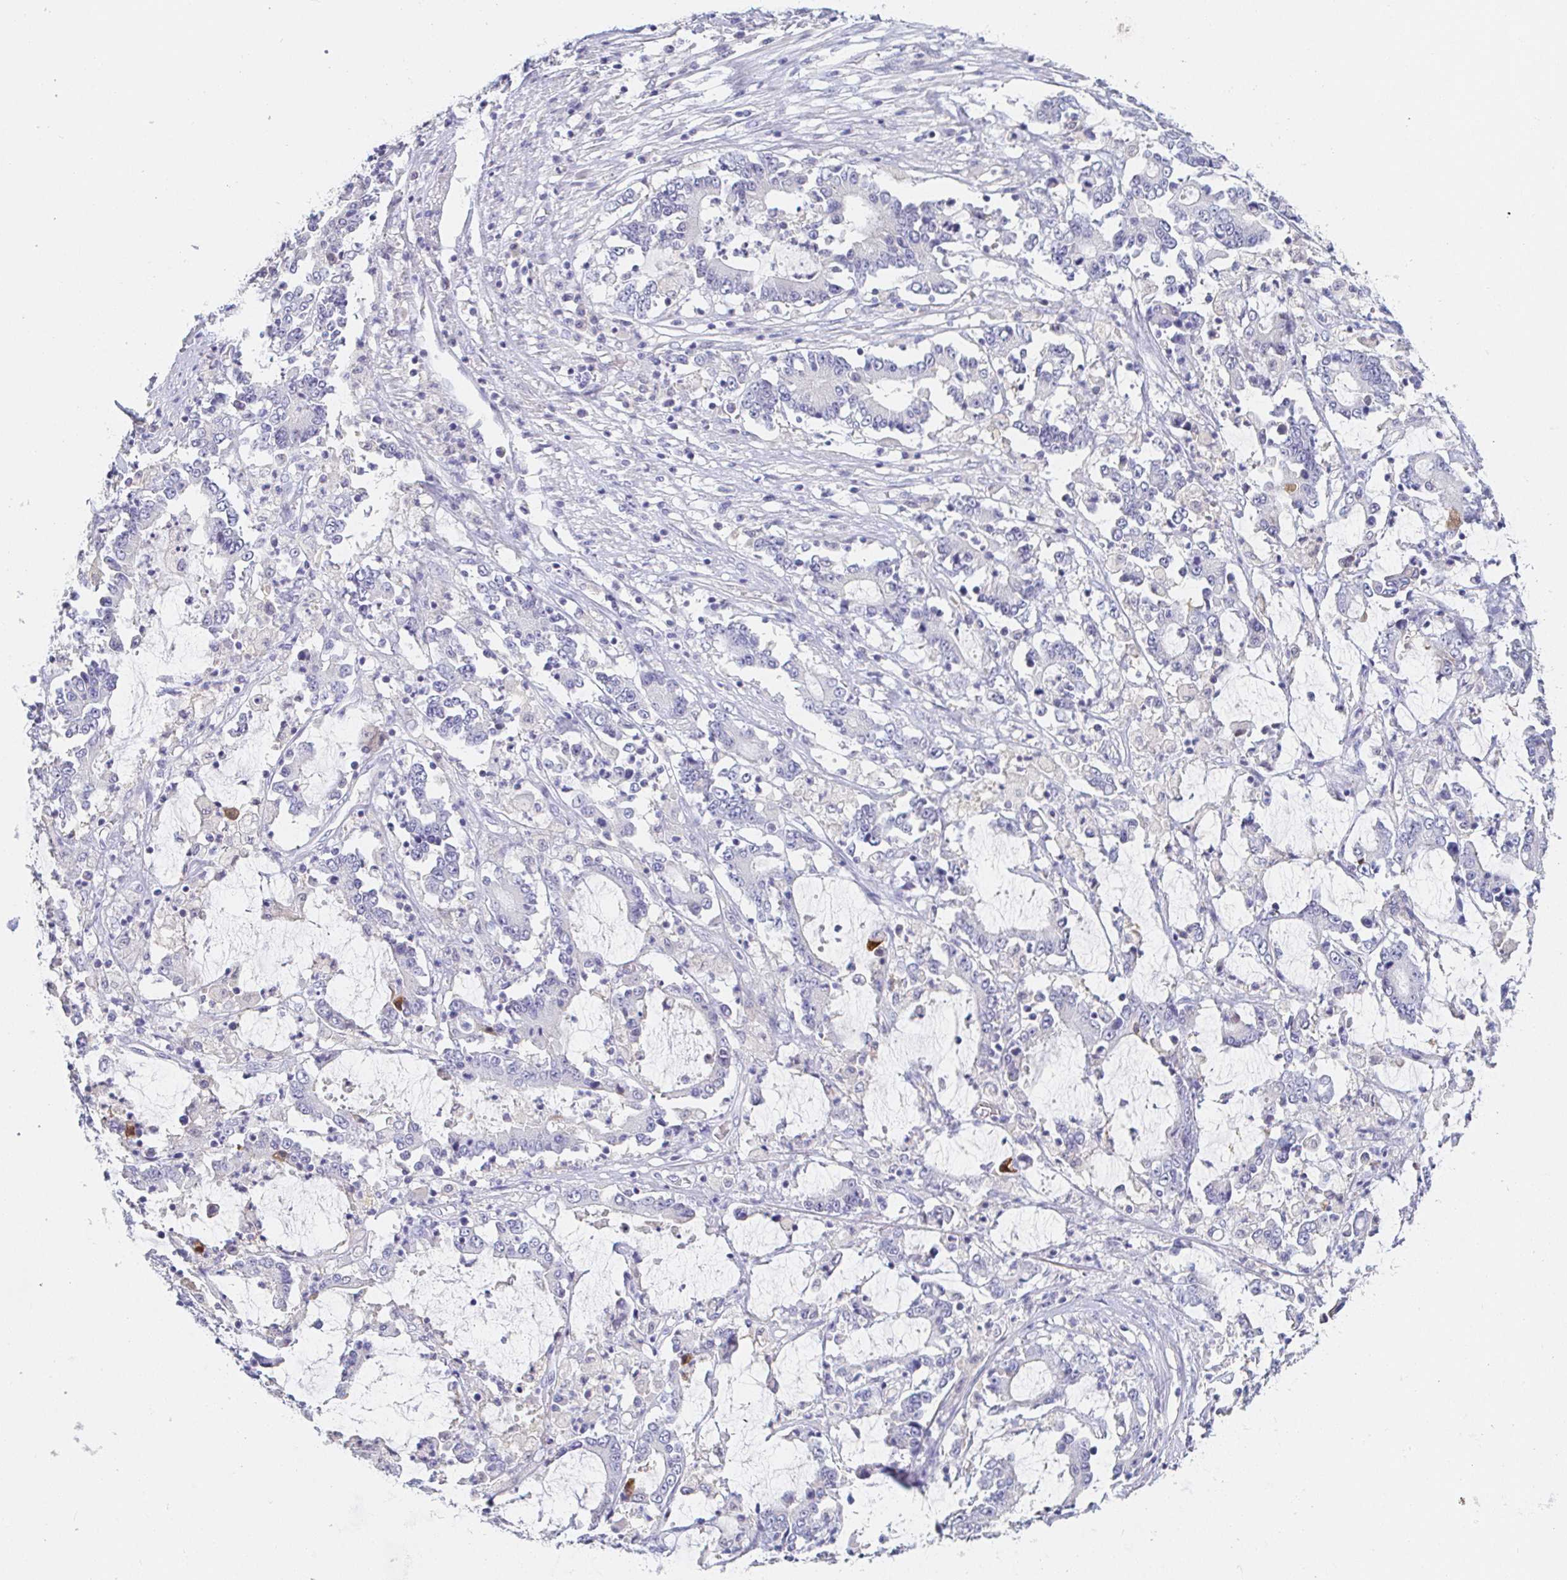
{"staining": {"intensity": "negative", "quantity": "none", "location": "none"}, "tissue": "stomach cancer", "cell_type": "Tumor cells", "image_type": "cancer", "snomed": [{"axis": "morphology", "description": "Adenocarcinoma, NOS"}, {"axis": "topography", "description": "Stomach, upper"}], "caption": "The immunohistochemistry micrograph has no significant expression in tumor cells of stomach cancer (adenocarcinoma) tissue.", "gene": "PDE6B", "patient": {"sex": "male", "age": 68}}